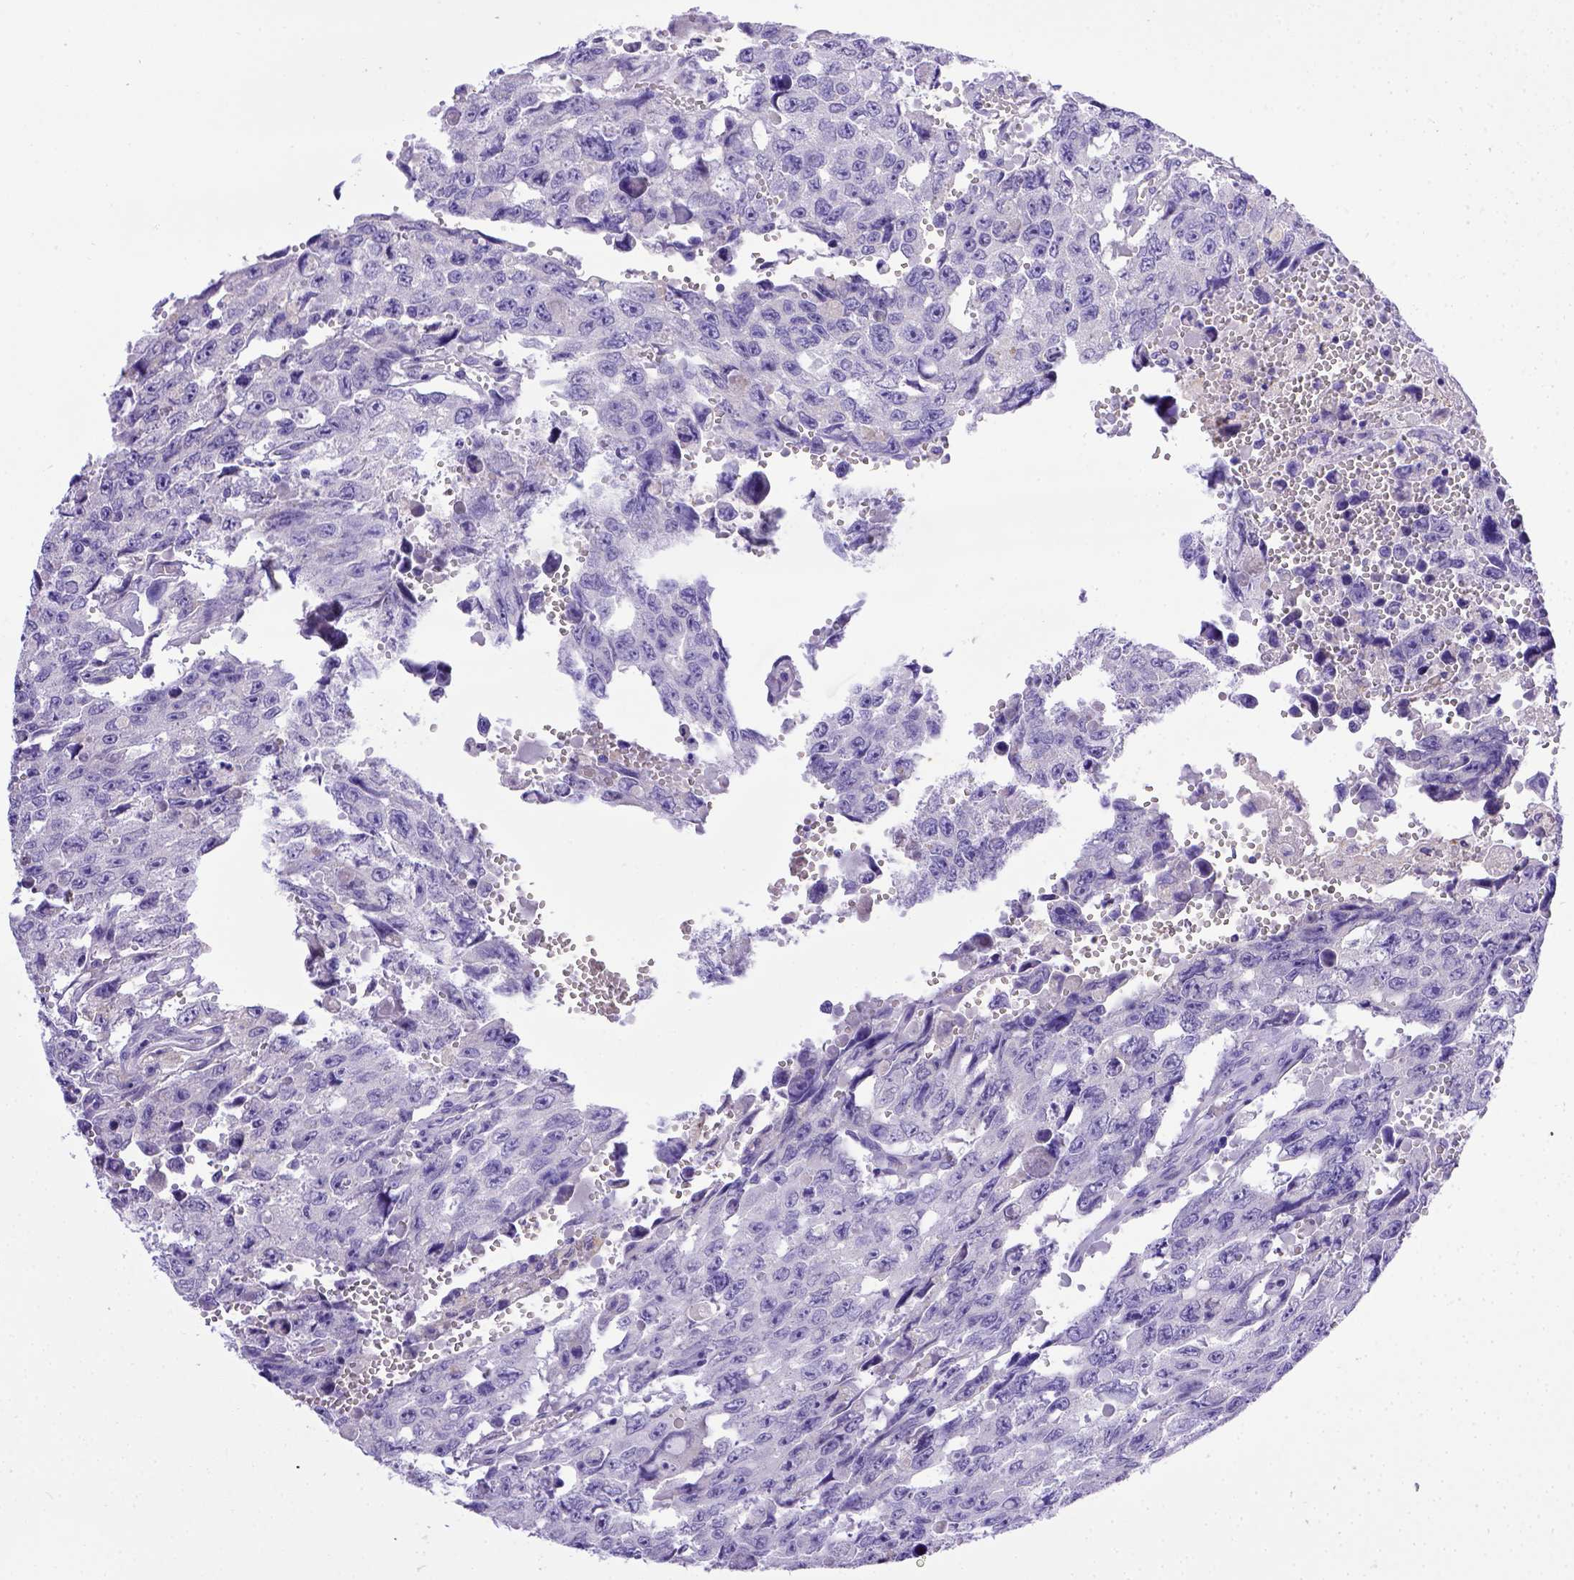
{"staining": {"intensity": "negative", "quantity": "none", "location": "none"}, "tissue": "testis cancer", "cell_type": "Tumor cells", "image_type": "cancer", "snomed": [{"axis": "morphology", "description": "Seminoma, NOS"}, {"axis": "topography", "description": "Testis"}], "caption": "This is an IHC micrograph of testis cancer. There is no positivity in tumor cells.", "gene": "BTN1A1", "patient": {"sex": "male", "age": 26}}